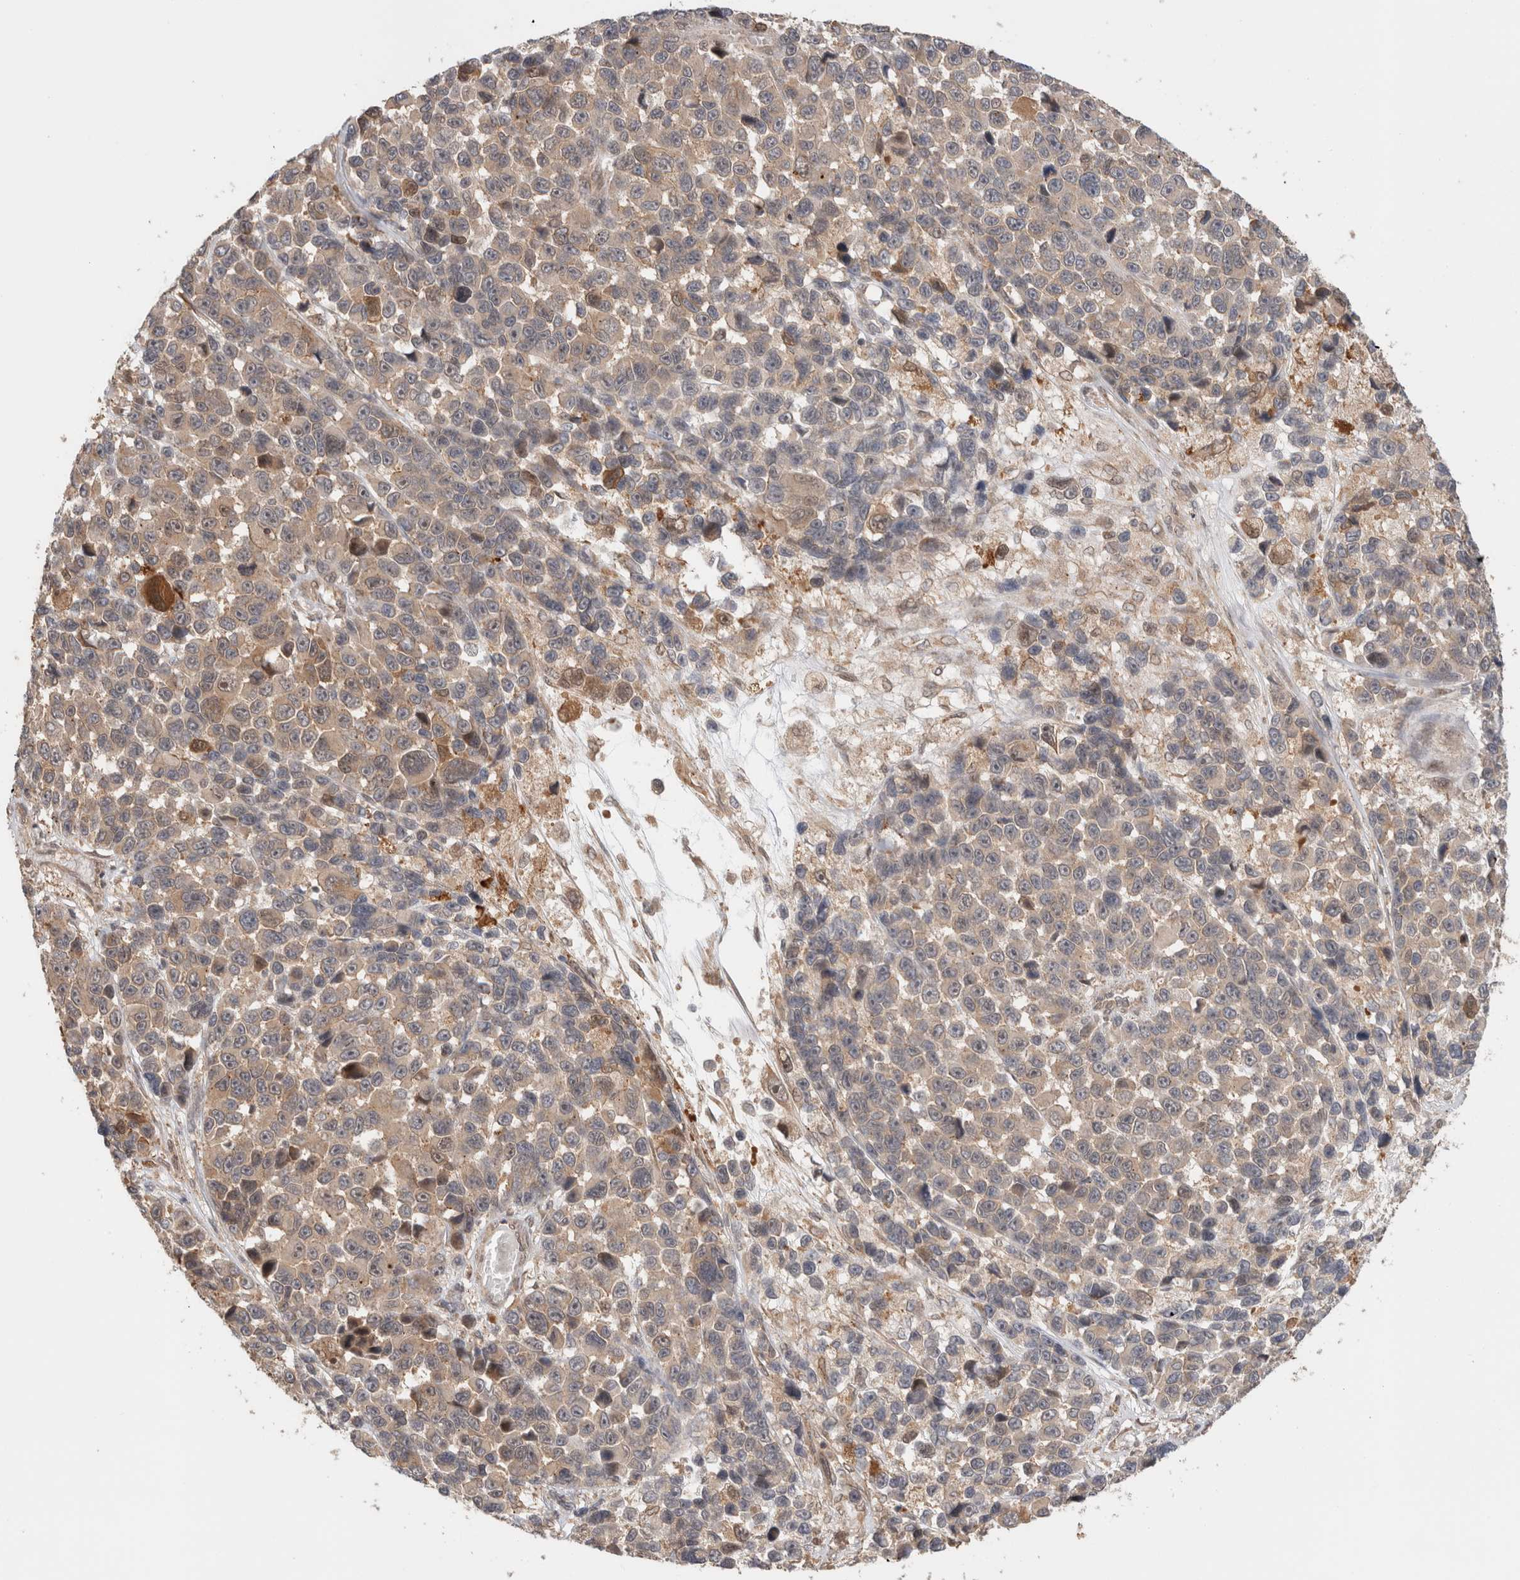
{"staining": {"intensity": "weak", "quantity": "25%-75%", "location": "cytoplasmic/membranous"}, "tissue": "melanoma", "cell_type": "Tumor cells", "image_type": "cancer", "snomed": [{"axis": "morphology", "description": "Malignant melanoma, NOS"}, {"axis": "topography", "description": "Skin"}], "caption": "Immunohistochemical staining of melanoma shows low levels of weak cytoplasmic/membranous protein positivity in approximately 25%-75% of tumor cells. (Brightfield microscopy of DAB IHC at high magnification).", "gene": "OTUD6B", "patient": {"sex": "male", "age": 53}}